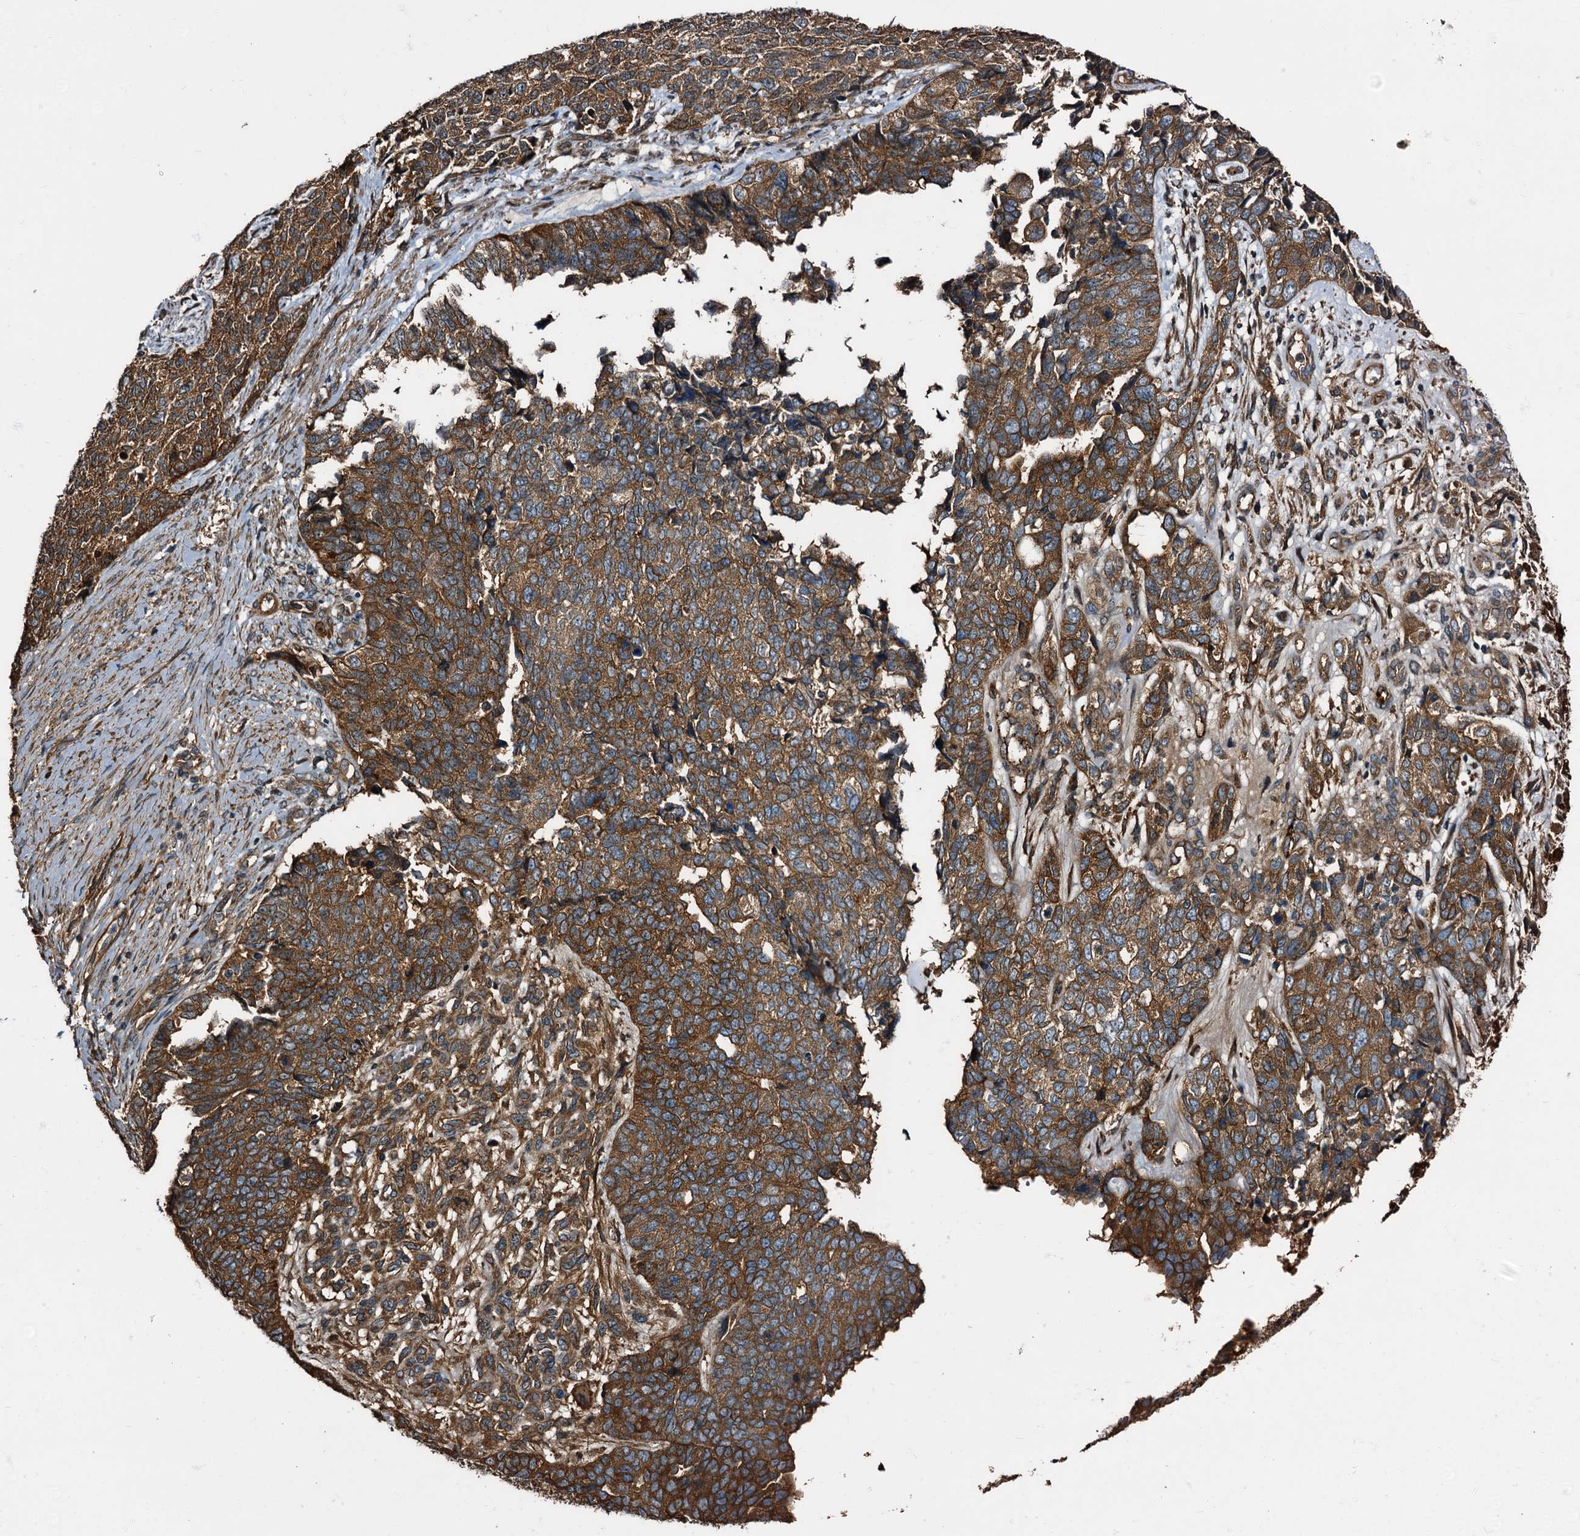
{"staining": {"intensity": "strong", "quantity": ">75%", "location": "cytoplasmic/membranous"}, "tissue": "cervical cancer", "cell_type": "Tumor cells", "image_type": "cancer", "snomed": [{"axis": "morphology", "description": "Squamous cell carcinoma, NOS"}, {"axis": "topography", "description": "Cervix"}], "caption": "IHC of human cervical cancer demonstrates high levels of strong cytoplasmic/membranous expression in about >75% of tumor cells. The protein is stained brown, and the nuclei are stained in blue (DAB IHC with brightfield microscopy, high magnification).", "gene": "PEX5", "patient": {"sex": "female", "age": 63}}